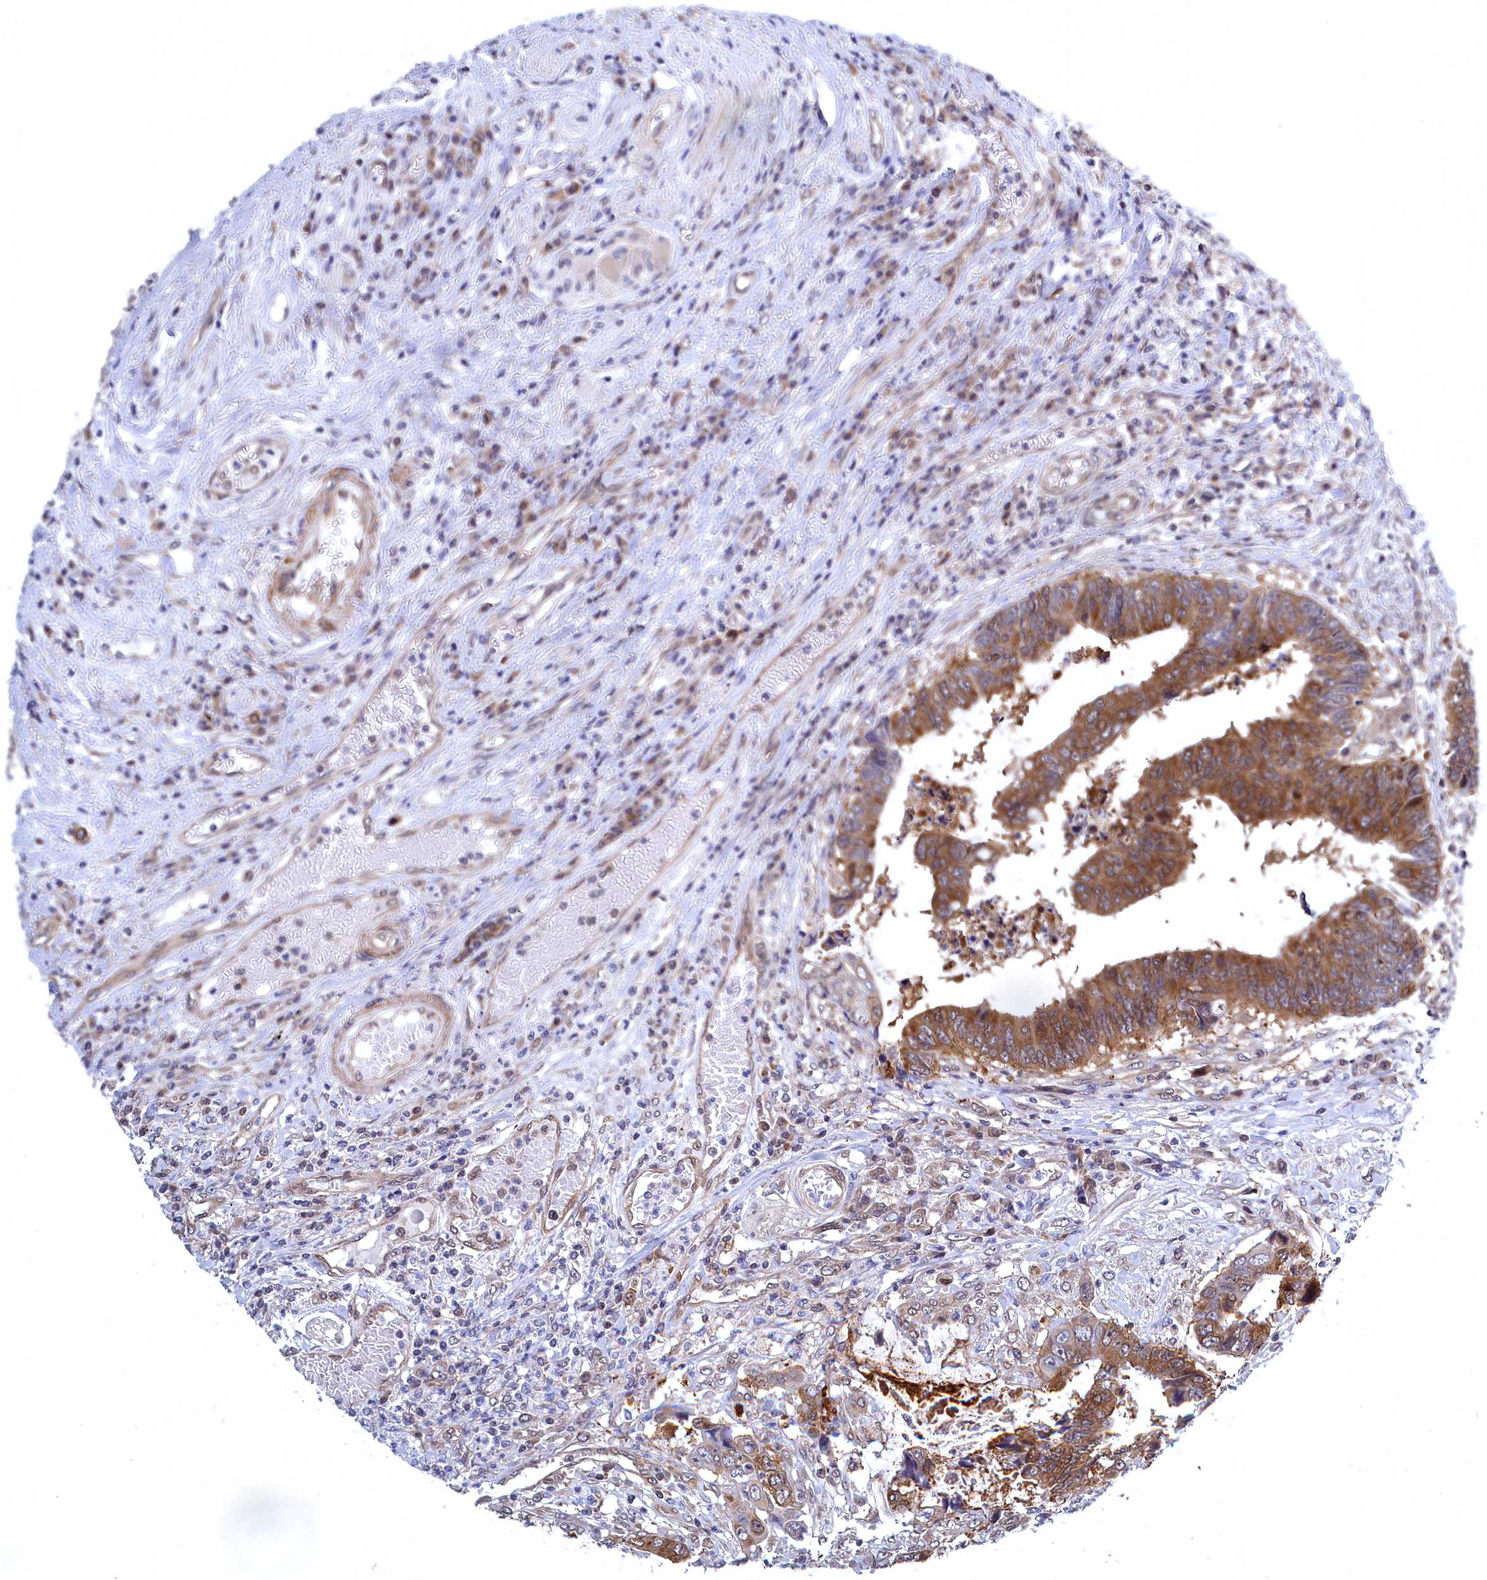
{"staining": {"intensity": "moderate", "quantity": ">75%", "location": "cytoplasmic/membranous"}, "tissue": "colorectal cancer", "cell_type": "Tumor cells", "image_type": "cancer", "snomed": [{"axis": "morphology", "description": "Adenocarcinoma, NOS"}, {"axis": "topography", "description": "Rectum"}], "caption": "Protein expression by immunohistochemistry (IHC) demonstrates moderate cytoplasmic/membranous staining in approximately >75% of tumor cells in colorectal cancer (adenocarcinoma).", "gene": "NAA10", "patient": {"sex": "male", "age": 84}}